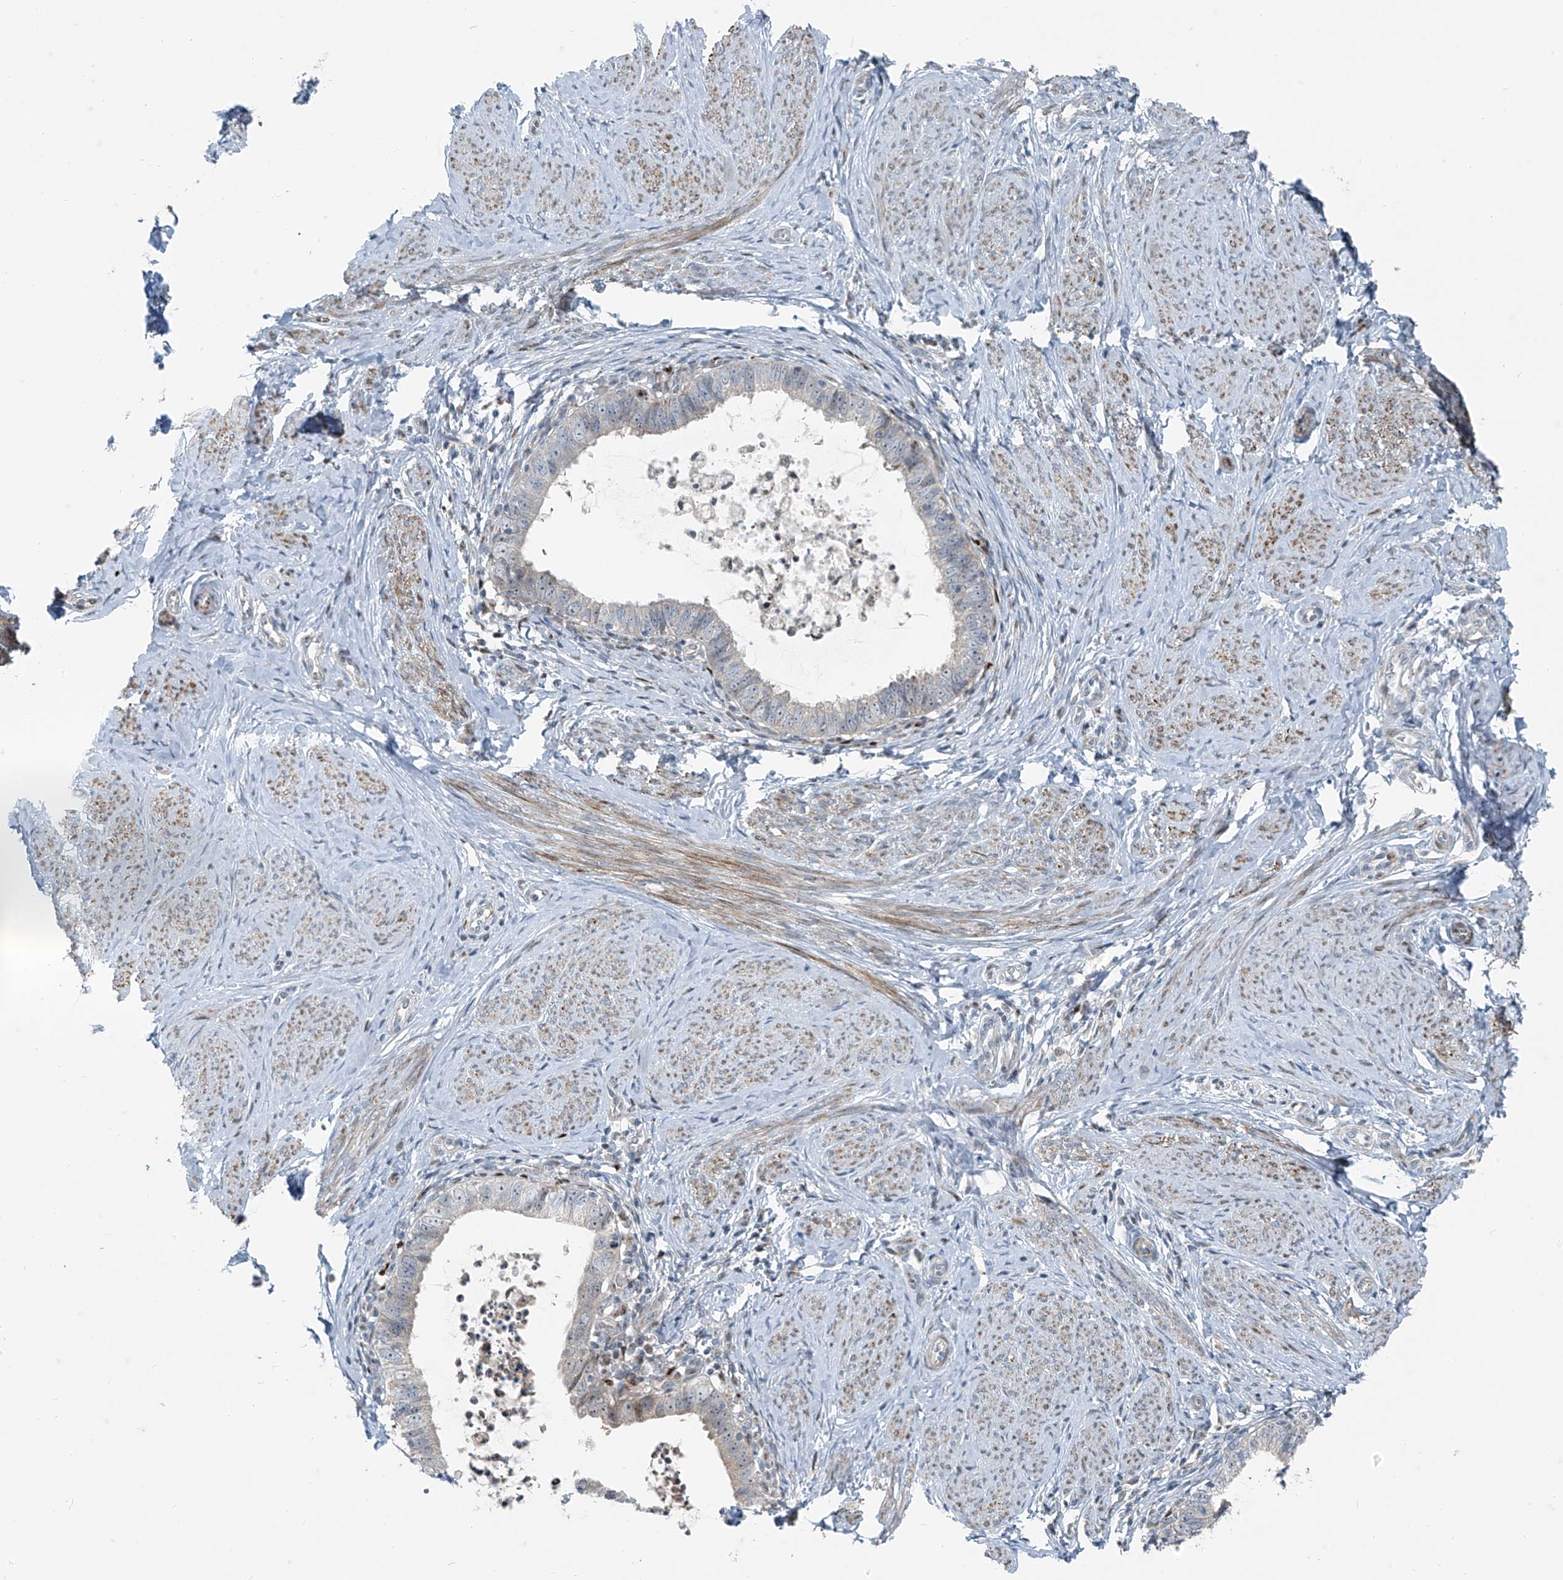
{"staining": {"intensity": "weak", "quantity": "25%-75%", "location": "cytoplasmic/membranous"}, "tissue": "cervical cancer", "cell_type": "Tumor cells", "image_type": "cancer", "snomed": [{"axis": "morphology", "description": "Adenocarcinoma, NOS"}, {"axis": "topography", "description": "Cervix"}], "caption": "A photomicrograph of human cervical adenocarcinoma stained for a protein reveals weak cytoplasmic/membranous brown staining in tumor cells. (Brightfield microscopy of DAB IHC at high magnification).", "gene": "PPCS", "patient": {"sex": "female", "age": 36}}